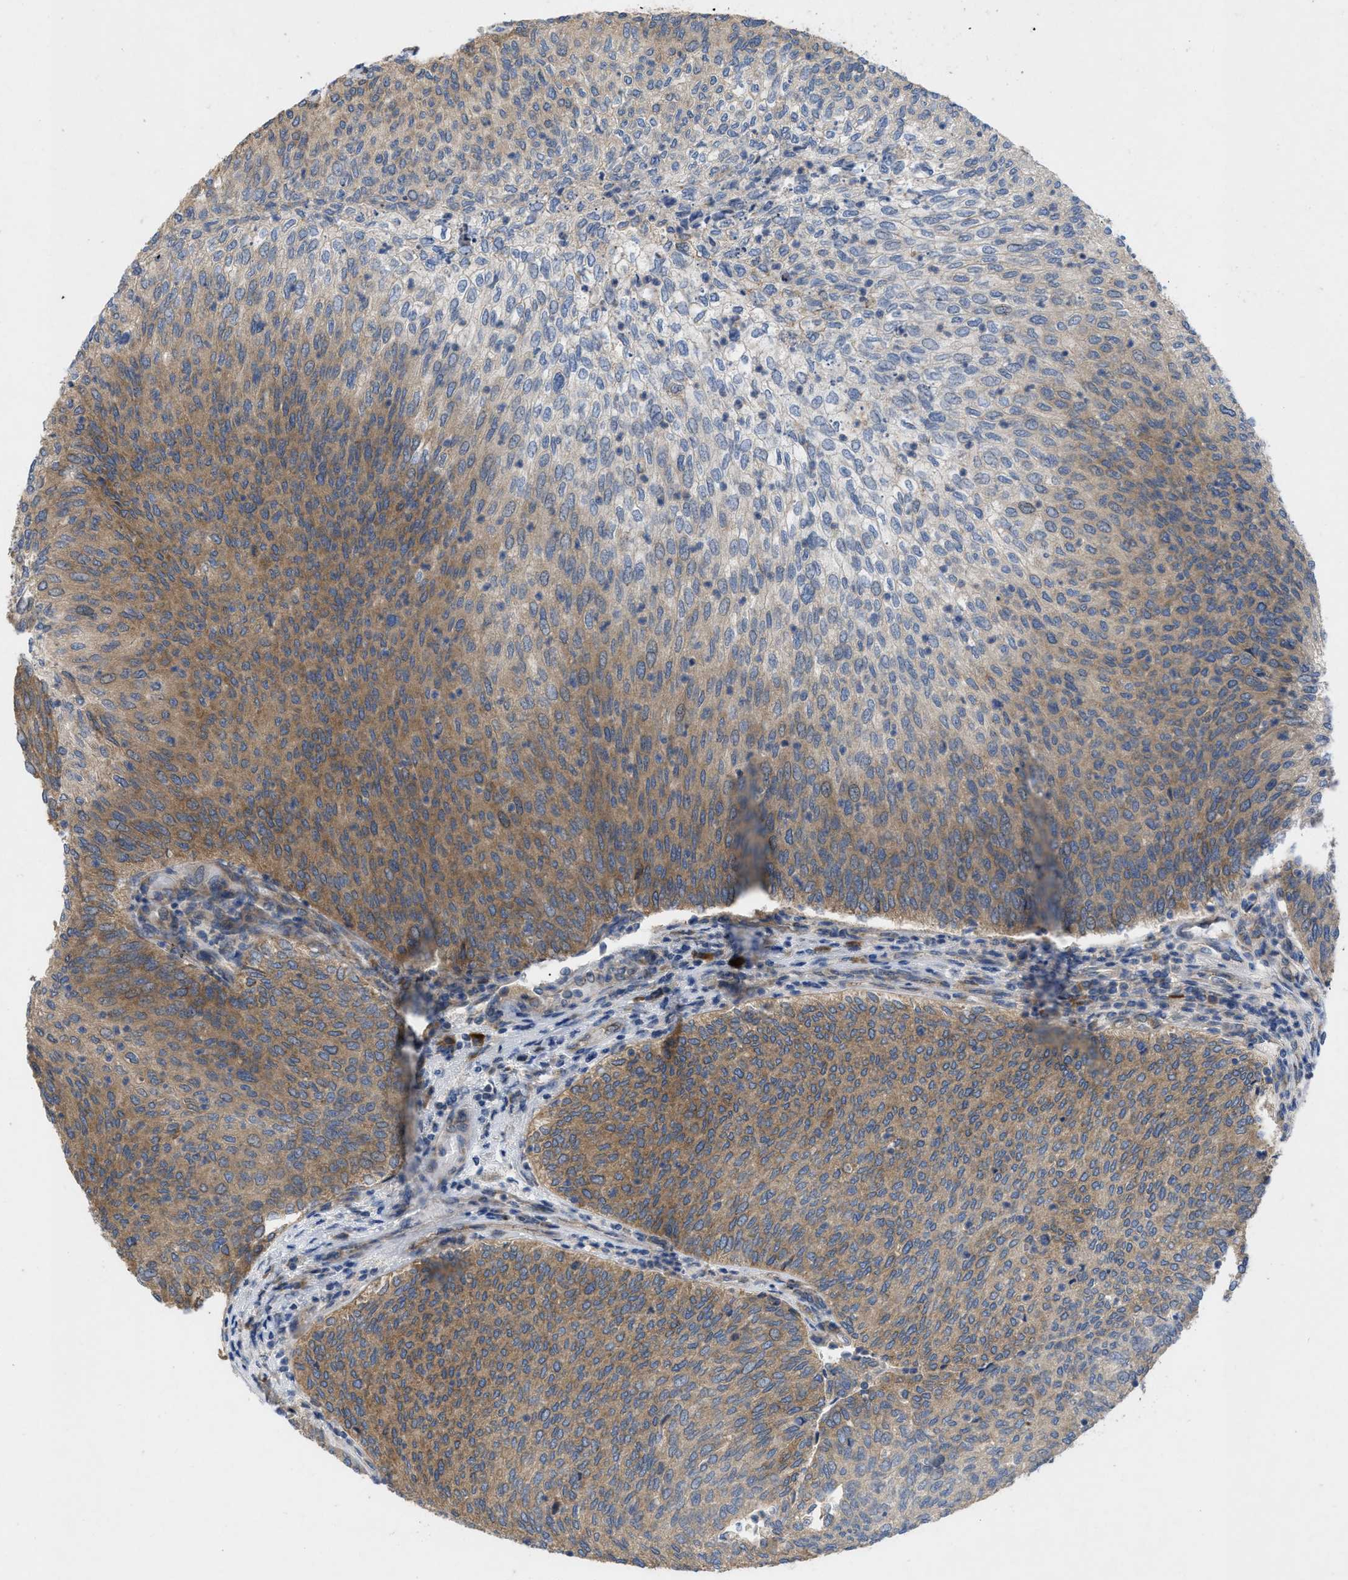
{"staining": {"intensity": "moderate", "quantity": "25%-75%", "location": "cytoplasmic/membranous"}, "tissue": "urothelial cancer", "cell_type": "Tumor cells", "image_type": "cancer", "snomed": [{"axis": "morphology", "description": "Urothelial carcinoma, Low grade"}, {"axis": "topography", "description": "Urinary bladder"}], "caption": "A brown stain shows moderate cytoplasmic/membranous staining of a protein in human low-grade urothelial carcinoma tumor cells.", "gene": "TMEM131", "patient": {"sex": "female", "age": 79}}